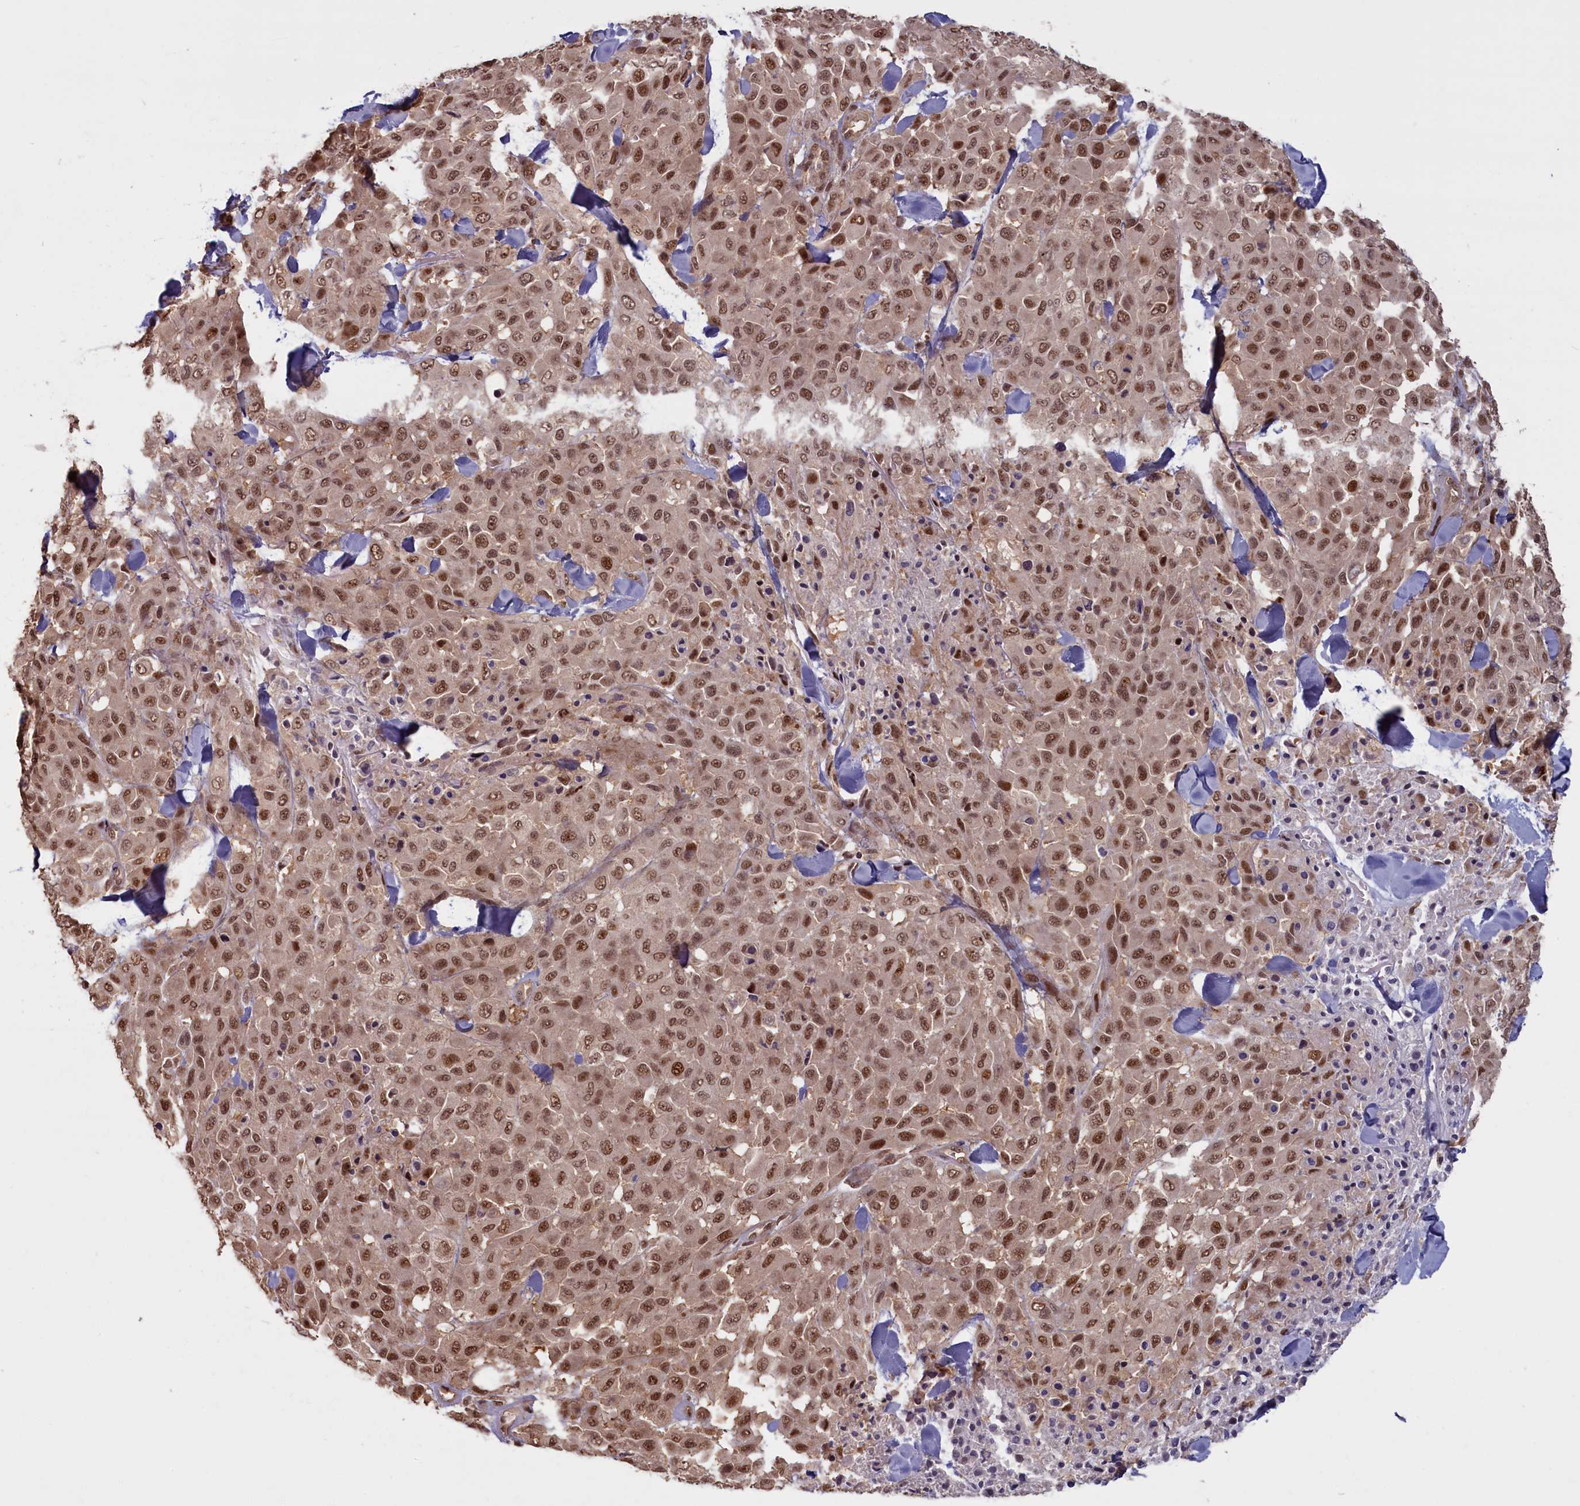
{"staining": {"intensity": "moderate", "quantity": ">75%", "location": "nuclear"}, "tissue": "melanoma", "cell_type": "Tumor cells", "image_type": "cancer", "snomed": [{"axis": "morphology", "description": "Malignant melanoma, Metastatic site"}, {"axis": "topography", "description": "Skin"}], "caption": "Malignant melanoma (metastatic site) tissue exhibits moderate nuclear positivity in approximately >75% of tumor cells", "gene": "HIF3A", "patient": {"sex": "female", "age": 81}}